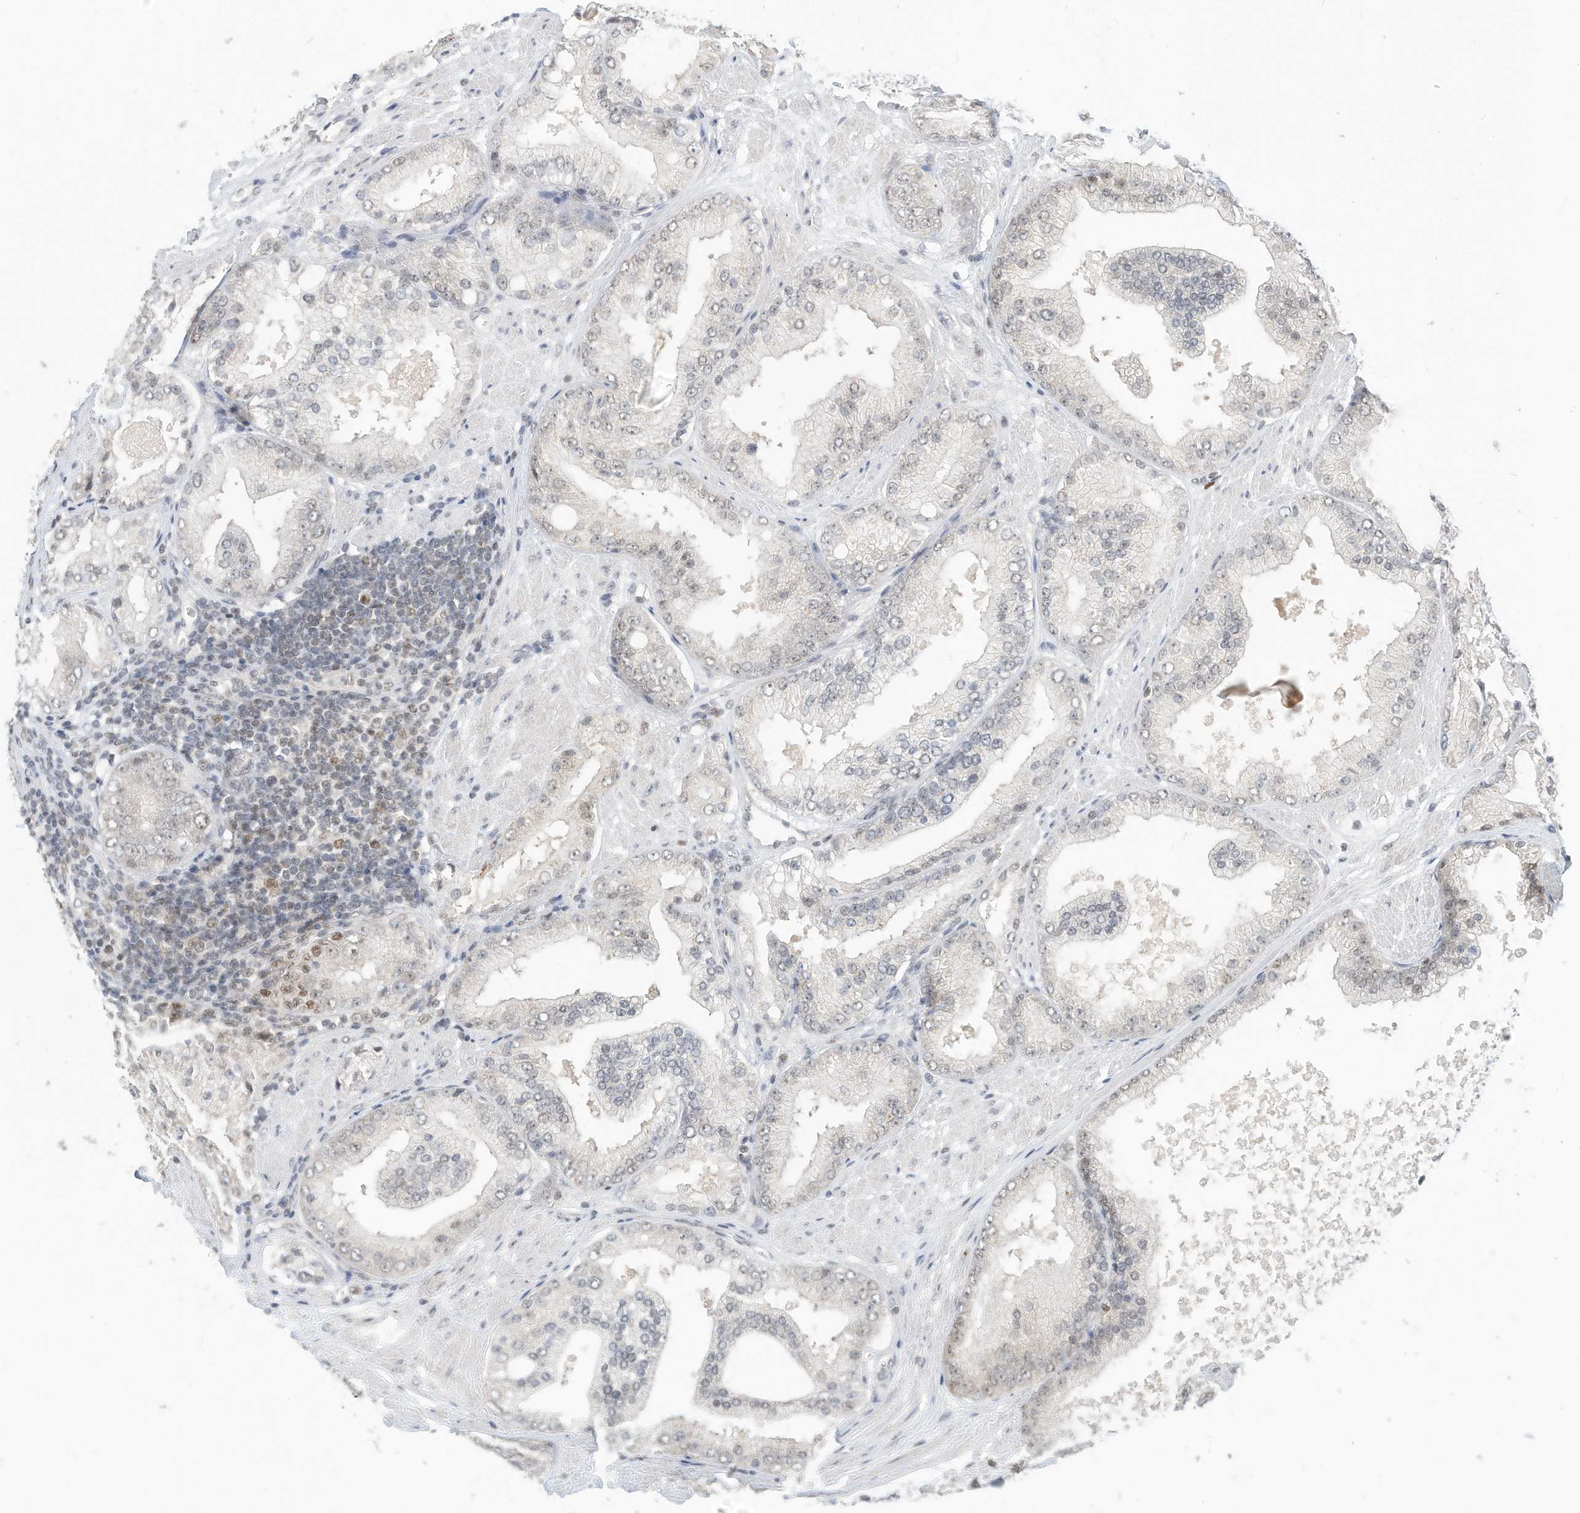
{"staining": {"intensity": "weak", "quantity": "<25%", "location": "nuclear"}, "tissue": "prostate cancer", "cell_type": "Tumor cells", "image_type": "cancer", "snomed": [{"axis": "morphology", "description": "Adenocarcinoma, Low grade"}, {"axis": "topography", "description": "Prostate"}], "caption": "DAB (3,3'-diaminobenzidine) immunohistochemical staining of prostate low-grade adenocarcinoma shows no significant positivity in tumor cells.", "gene": "OGT", "patient": {"sex": "male", "age": 67}}